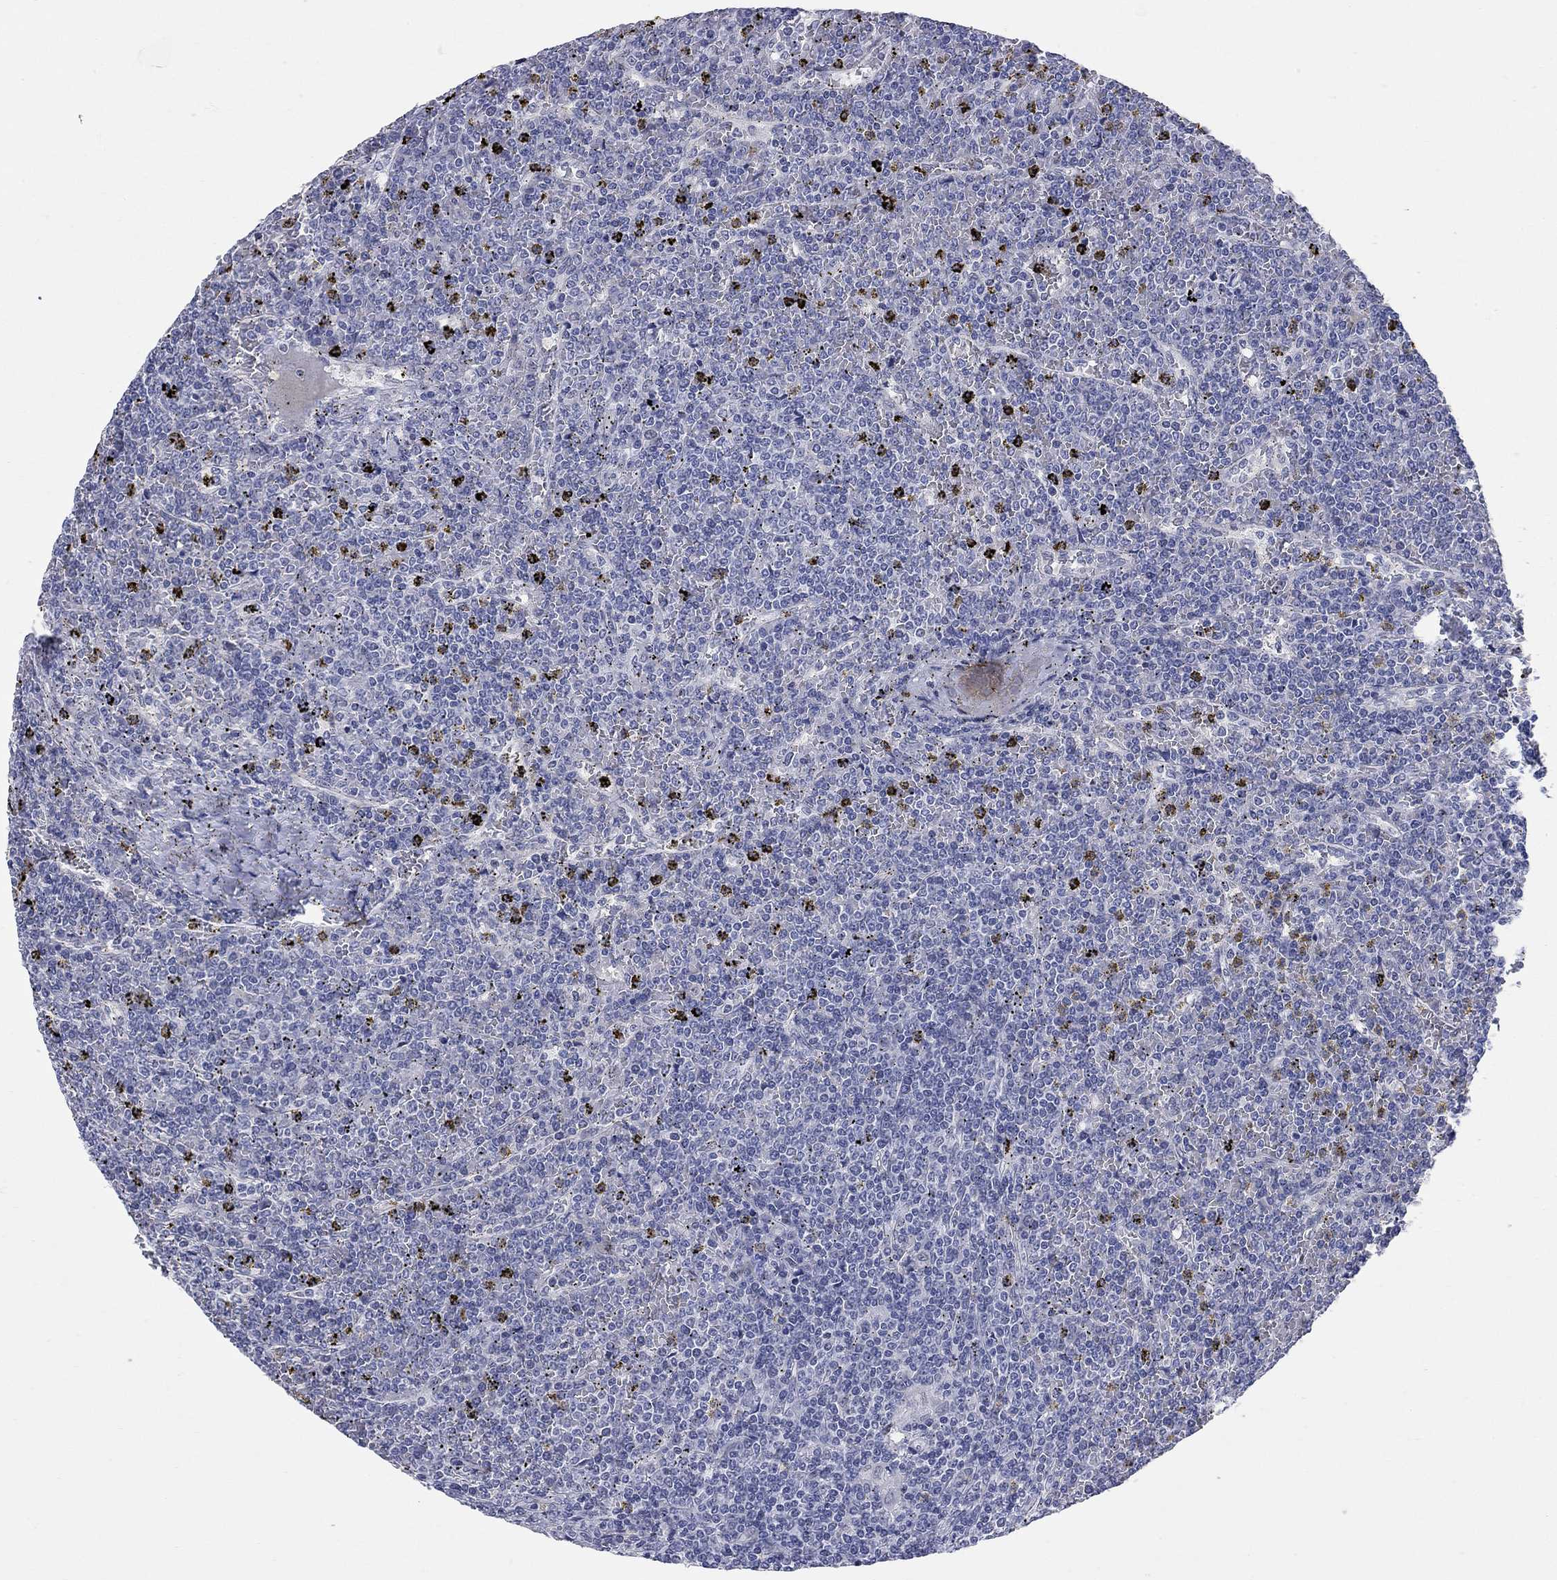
{"staining": {"intensity": "negative", "quantity": "none", "location": "none"}, "tissue": "lymphoma", "cell_type": "Tumor cells", "image_type": "cancer", "snomed": [{"axis": "morphology", "description": "Malignant lymphoma, non-Hodgkin's type, Low grade"}, {"axis": "topography", "description": "Spleen"}], "caption": "Immunohistochemistry image of human low-grade malignant lymphoma, non-Hodgkin's type stained for a protein (brown), which shows no staining in tumor cells.", "gene": "WASF3", "patient": {"sex": "female", "age": 19}}